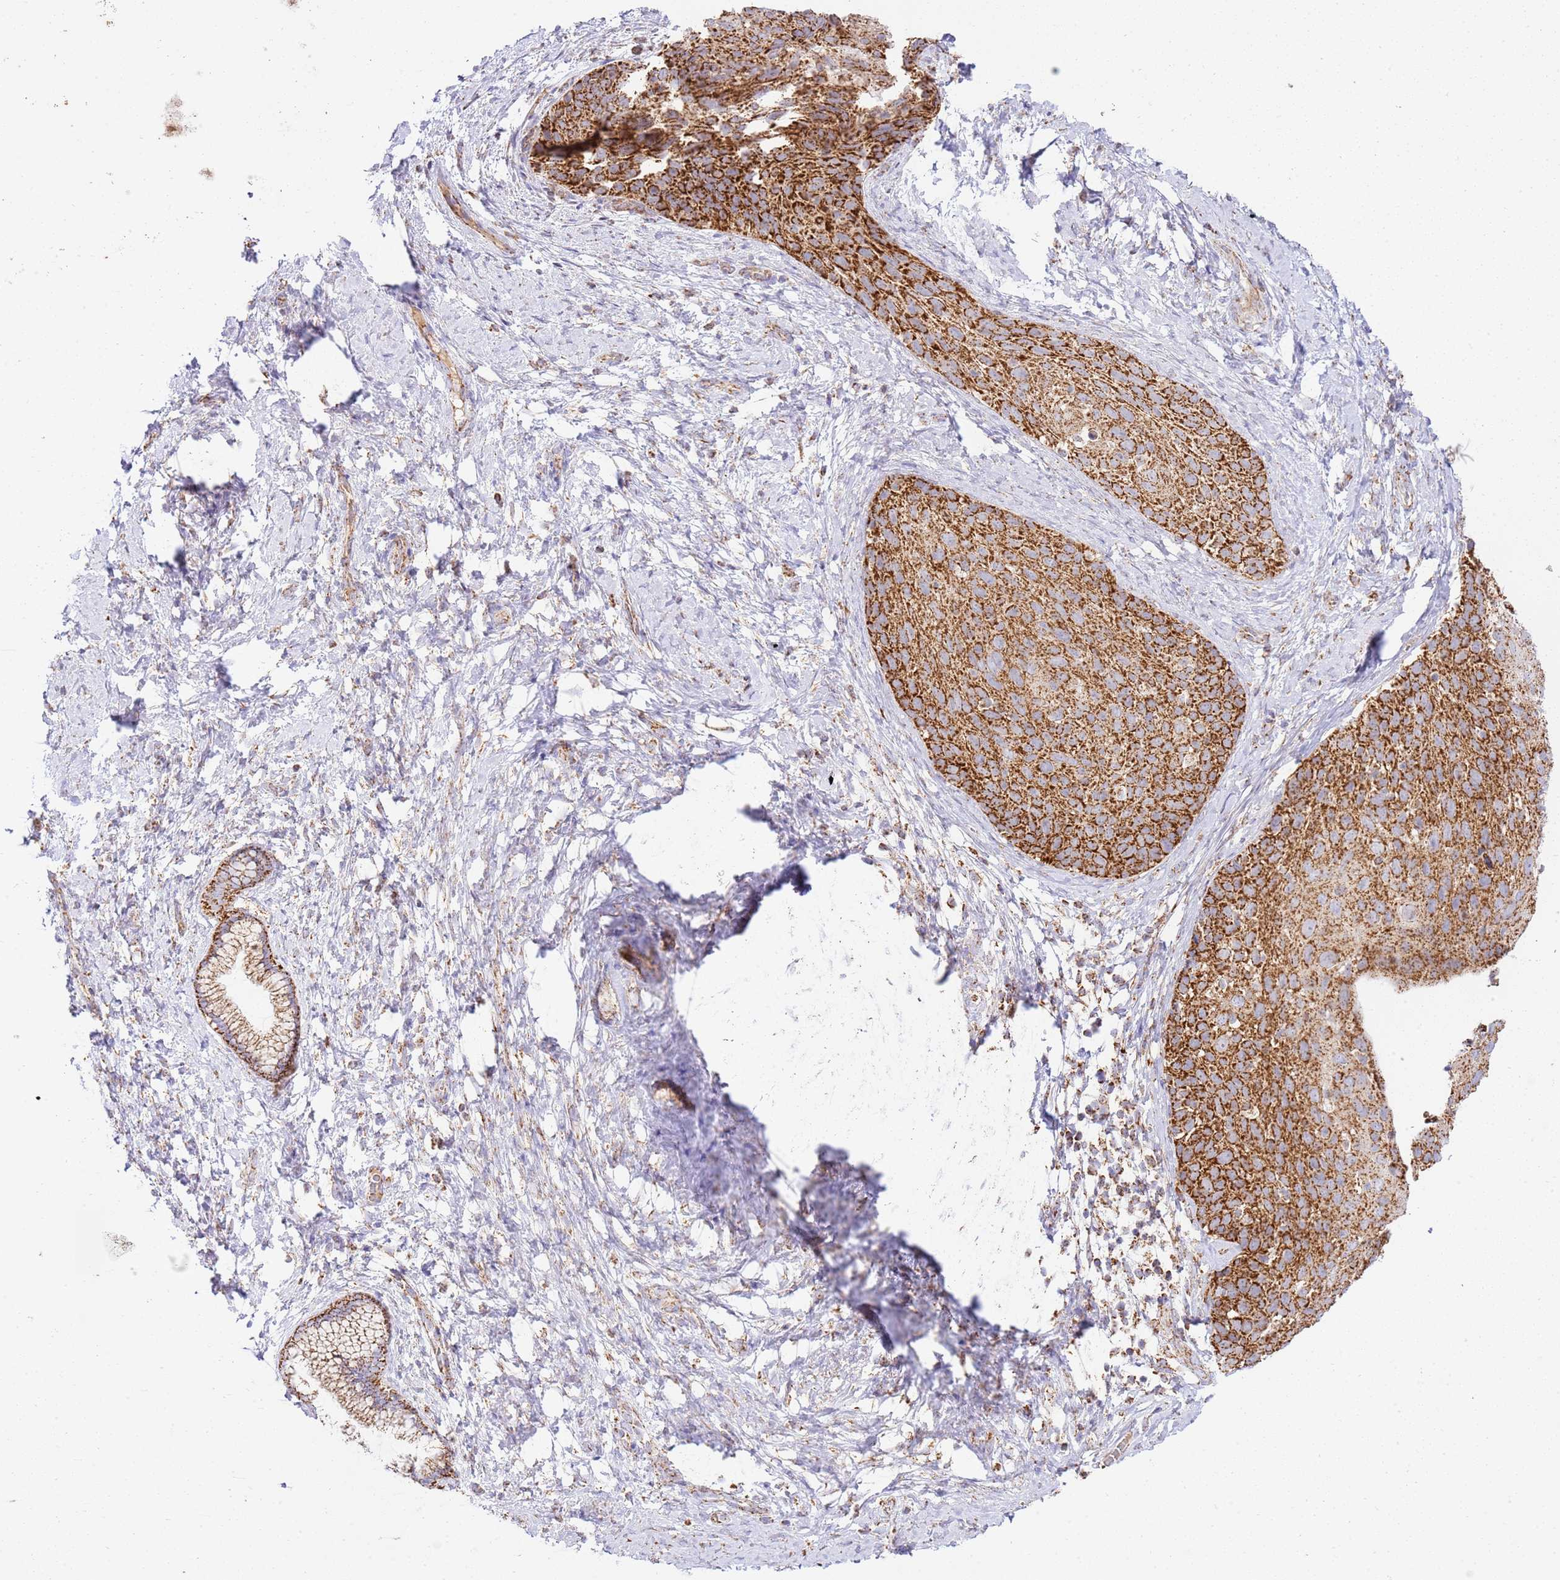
{"staining": {"intensity": "strong", "quantity": ">75%", "location": "cytoplasmic/membranous"}, "tissue": "cervical cancer", "cell_type": "Tumor cells", "image_type": "cancer", "snomed": [{"axis": "morphology", "description": "Squamous cell carcinoma, NOS"}, {"axis": "topography", "description": "Cervix"}], "caption": "A high amount of strong cytoplasmic/membranous staining is appreciated in approximately >75% of tumor cells in cervical cancer tissue. The protein of interest is stained brown, and the nuclei are stained in blue (DAB (3,3'-diaminobenzidine) IHC with brightfield microscopy, high magnification).", "gene": "ZBTB39", "patient": {"sex": "female", "age": 80}}